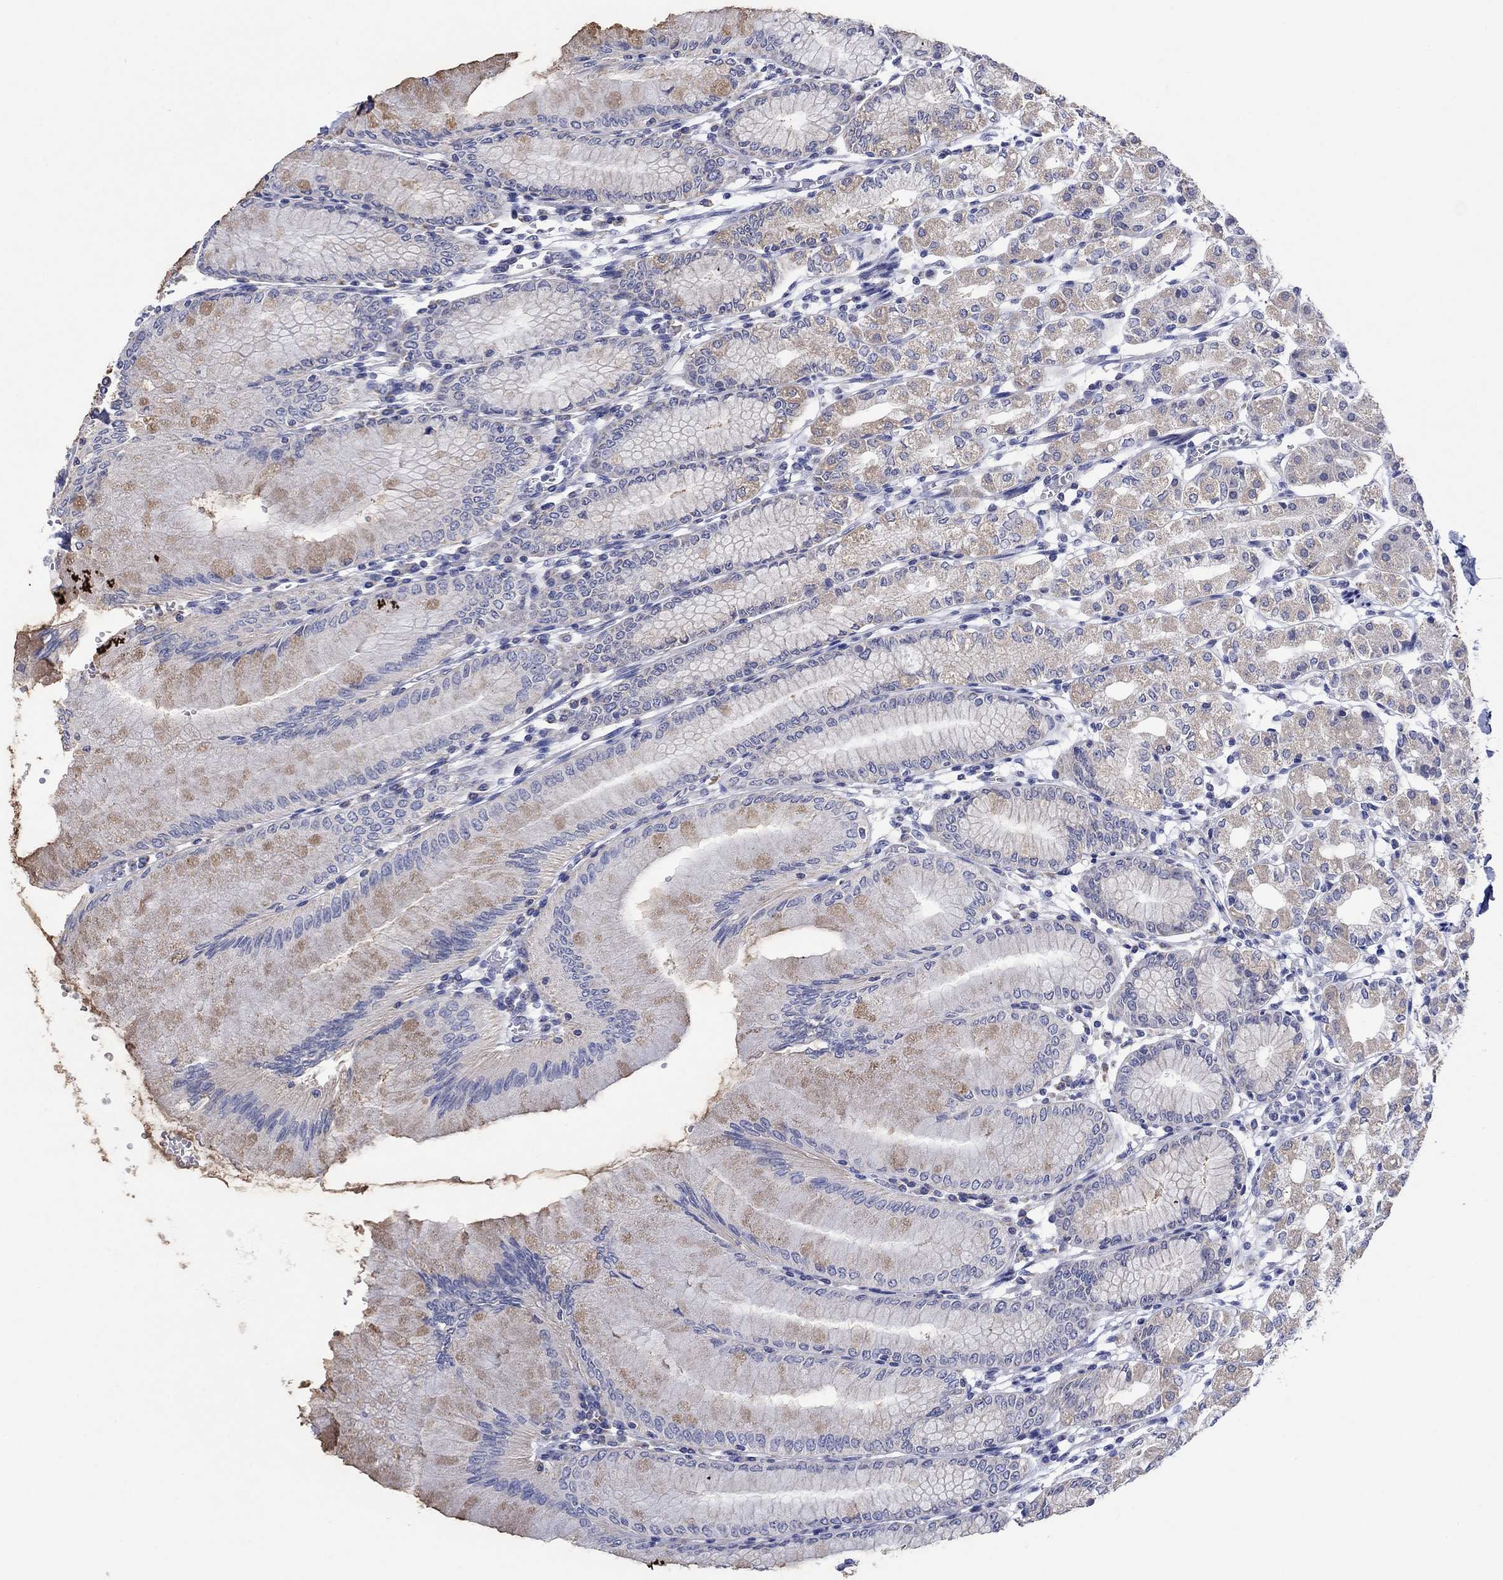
{"staining": {"intensity": "moderate", "quantity": "25%-75%", "location": "cytoplasmic/membranous"}, "tissue": "stomach", "cell_type": "Glandular cells", "image_type": "normal", "snomed": [{"axis": "morphology", "description": "Normal tissue, NOS"}, {"axis": "topography", "description": "Skeletal muscle"}, {"axis": "topography", "description": "Stomach"}], "caption": "A medium amount of moderate cytoplasmic/membranous staining is appreciated in about 25%-75% of glandular cells in normal stomach. The staining was performed using DAB (3,3'-diaminobenzidine) to visualize the protein expression in brown, while the nuclei were stained in blue with hematoxylin (Magnification: 20x).", "gene": "CLVS1", "patient": {"sex": "female", "age": 57}}